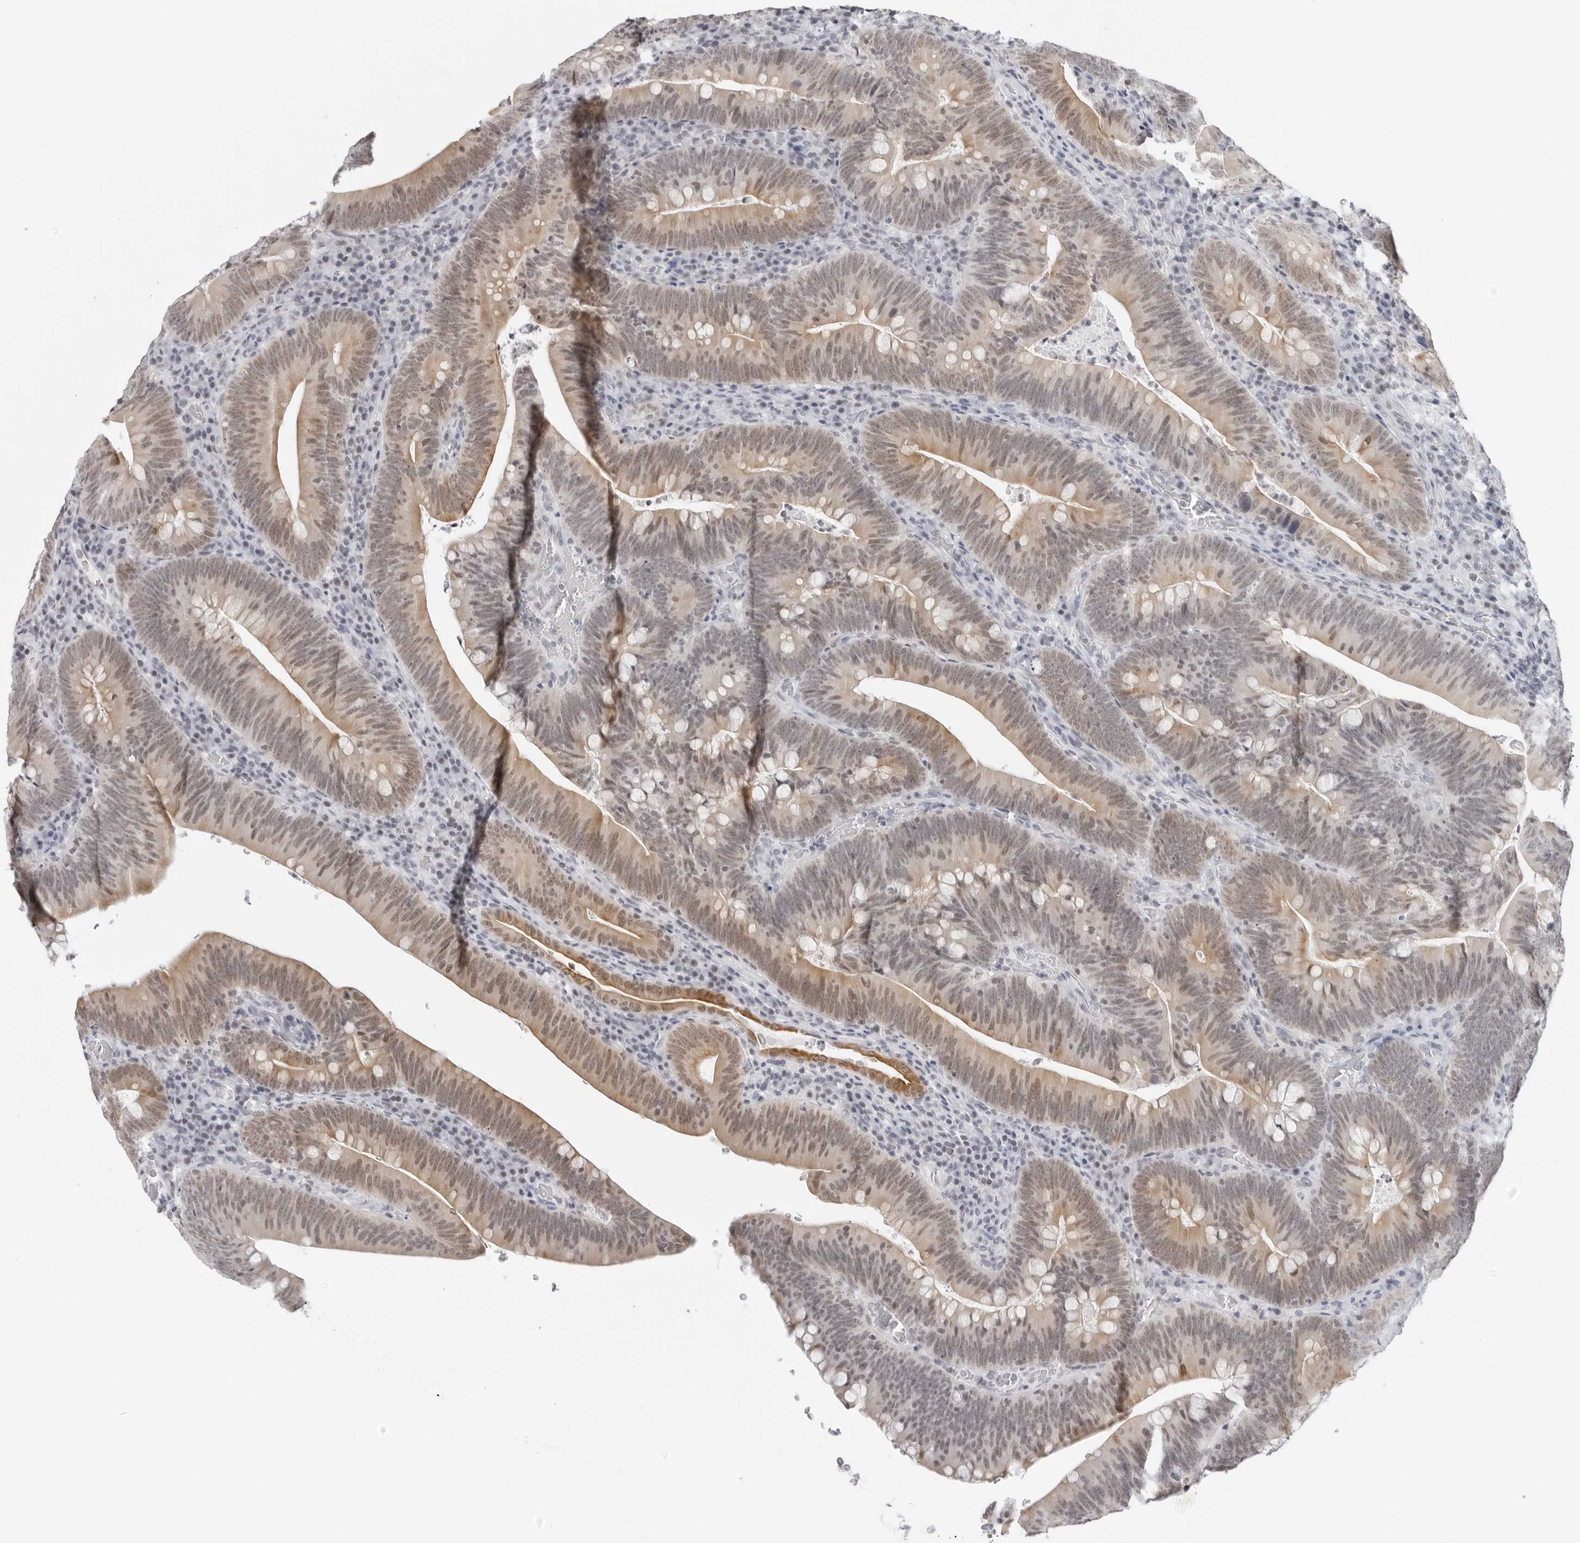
{"staining": {"intensity": "weak", "quantity": ">75%", "location": "cytoplasmic/membranous,nuclear"}, "tissue": "colorectal cancer", "cell_type": "Tumor cells", "image_type": "cancer", "snomed": [{"axis": "morphology", "description": "Normal tissue, NOS"}, {"axis": "topography", "description": "Colon"}], "caption": "Protein expression analysis of human colorectal cancer reveals weak cytoplasmic/membranous and nuclear expression in approximately >75% of tumor cells. (DAB (3,3'-diaminobenzidine) = brown stain, brightfield microscopy at high magnification).", "gene": "FLG2", "patient": {"sex": "female", "age": 82}}